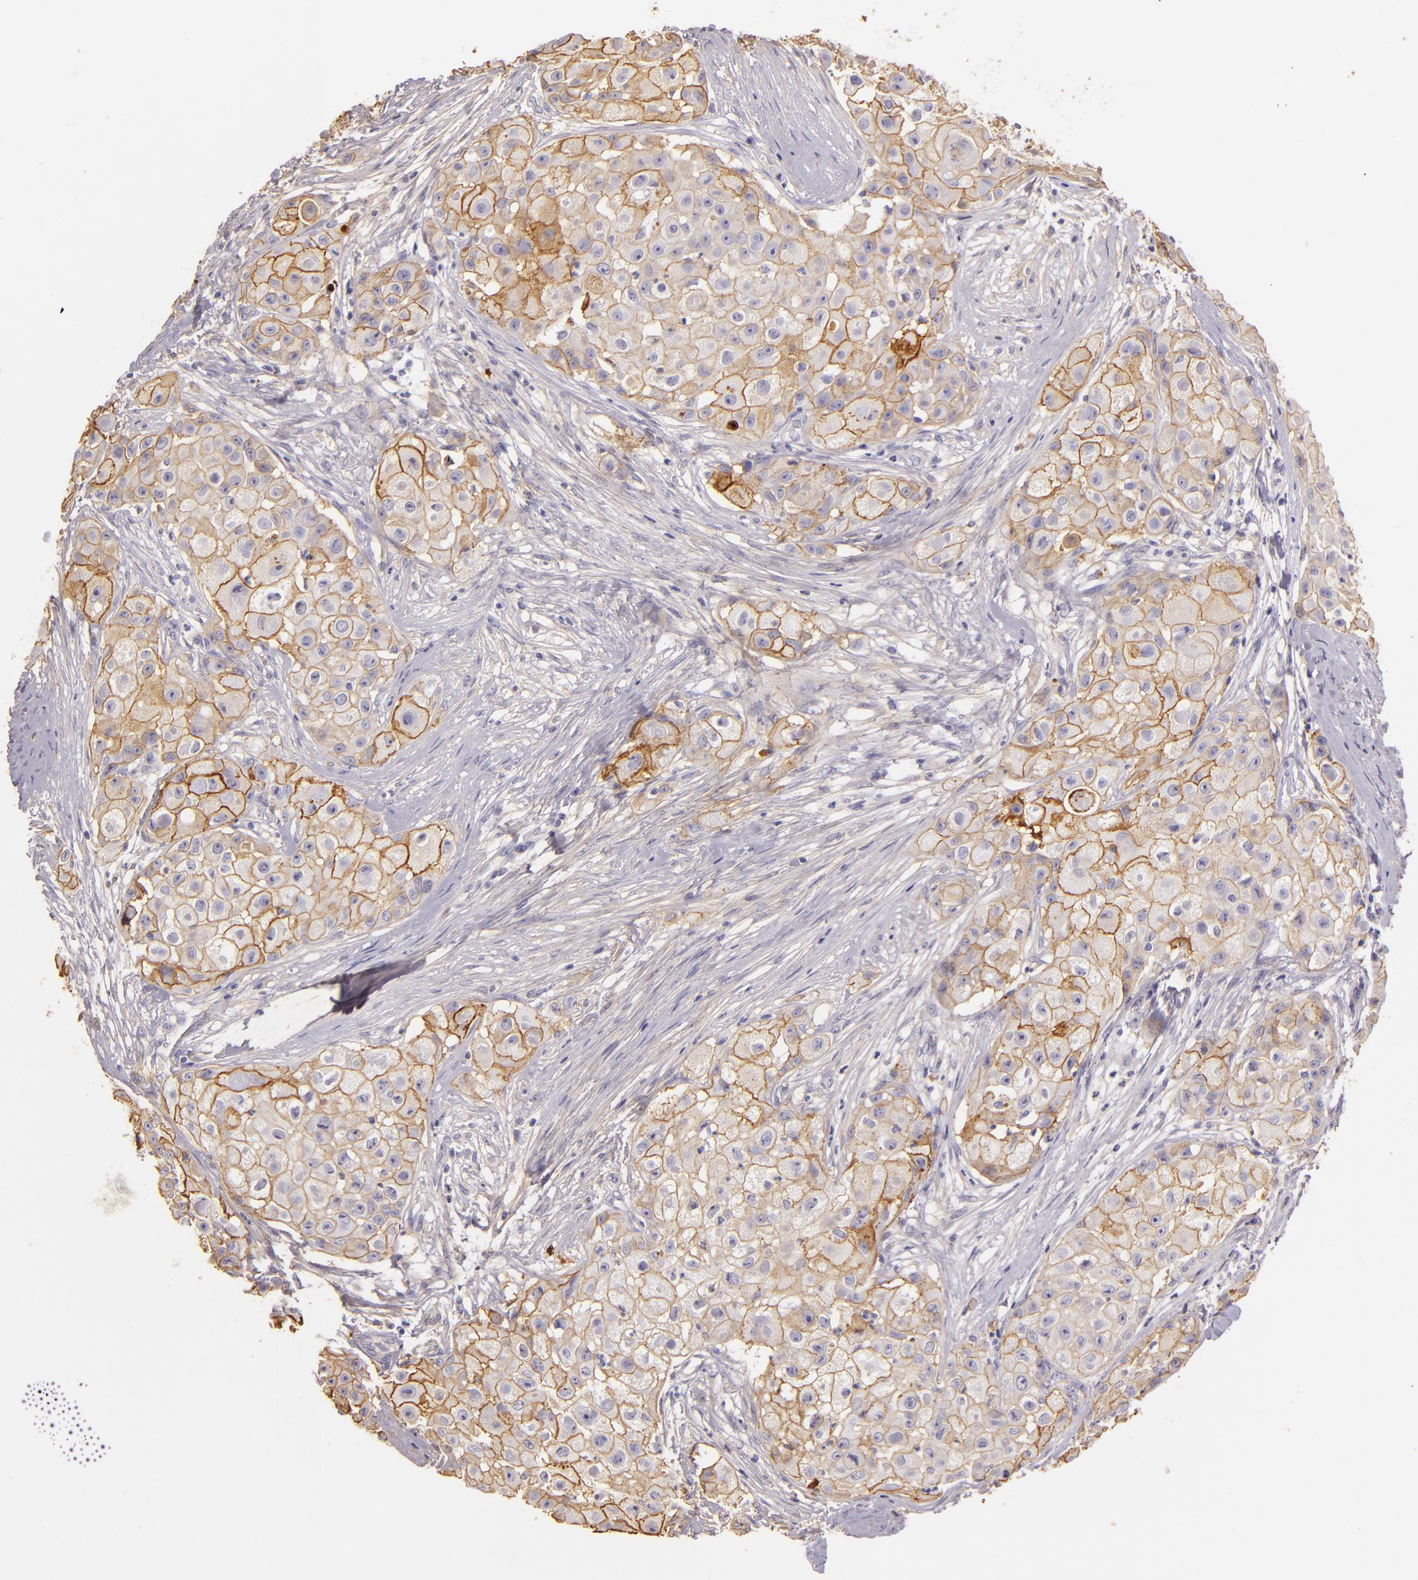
{"staining": {"intensity": "moderate", "quantity": "25%-75%", "location": "cytoplasmic/membranous"}, "tissue": "skin cancer", "cell_type": "Tumor cells", "image_type": "cancer", "snomed": [{"axis": "morphology", "description": "Squamous cell carcinoma, NOS"}, {"axis": "topography", "description": "Skin"}], "caption": "Immunohistochemical staining of human skin cancer (squamous cell carcinoma) demonstrates medium levels of moderate cytoplasmic/membranous protein staining in approximately 25%-75% of tumor cells. Nuclei are stained in blue.", "gene": "CTSF", "patient": {"sex": "female", "age": 57}}